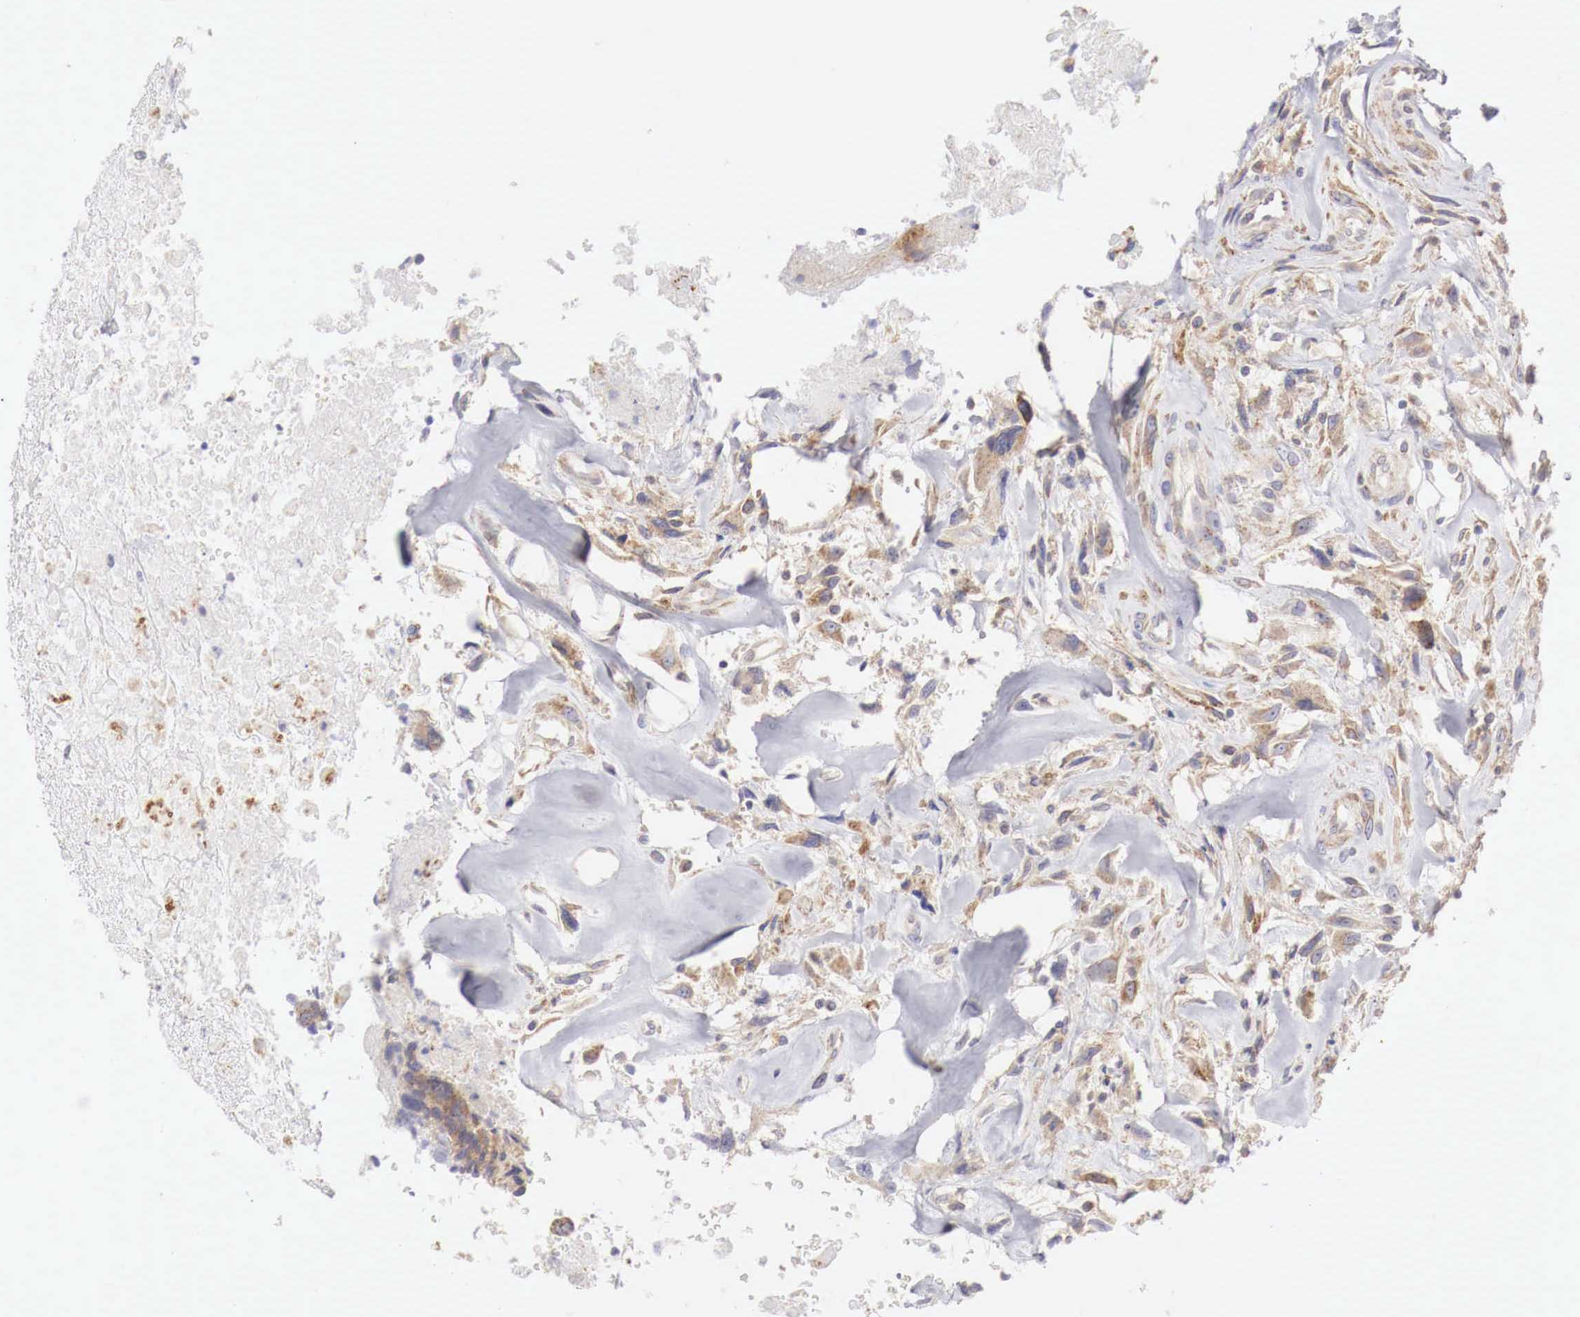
{"staining": {"intensity": "moderate", "quantity": ">75%", "location": "cytoplasmic/membranous"}, "tissue": "breast cancer", "cell_type": "Tumor cells", "image_type": "cancer", "snomed": [{"axis": "morphology", "description": "Neoplasm, malignant, NOS"}, {"axis": "topography", "description": "Breast"}], "caption": "Immunohistochemical staining of human breast neoplasm (malignant) shows moderate cytoplasmic/membranous protein positivity in about >75% of tumor cells. The staining is performed using DAB (3,3'-diaminobenzidine) brown chromogen to label protein expression. The nuclei are counter-stained blue using hematoxylin.", "gene": "NSDHL", "patient": {"sex": "female", "age": 50}}